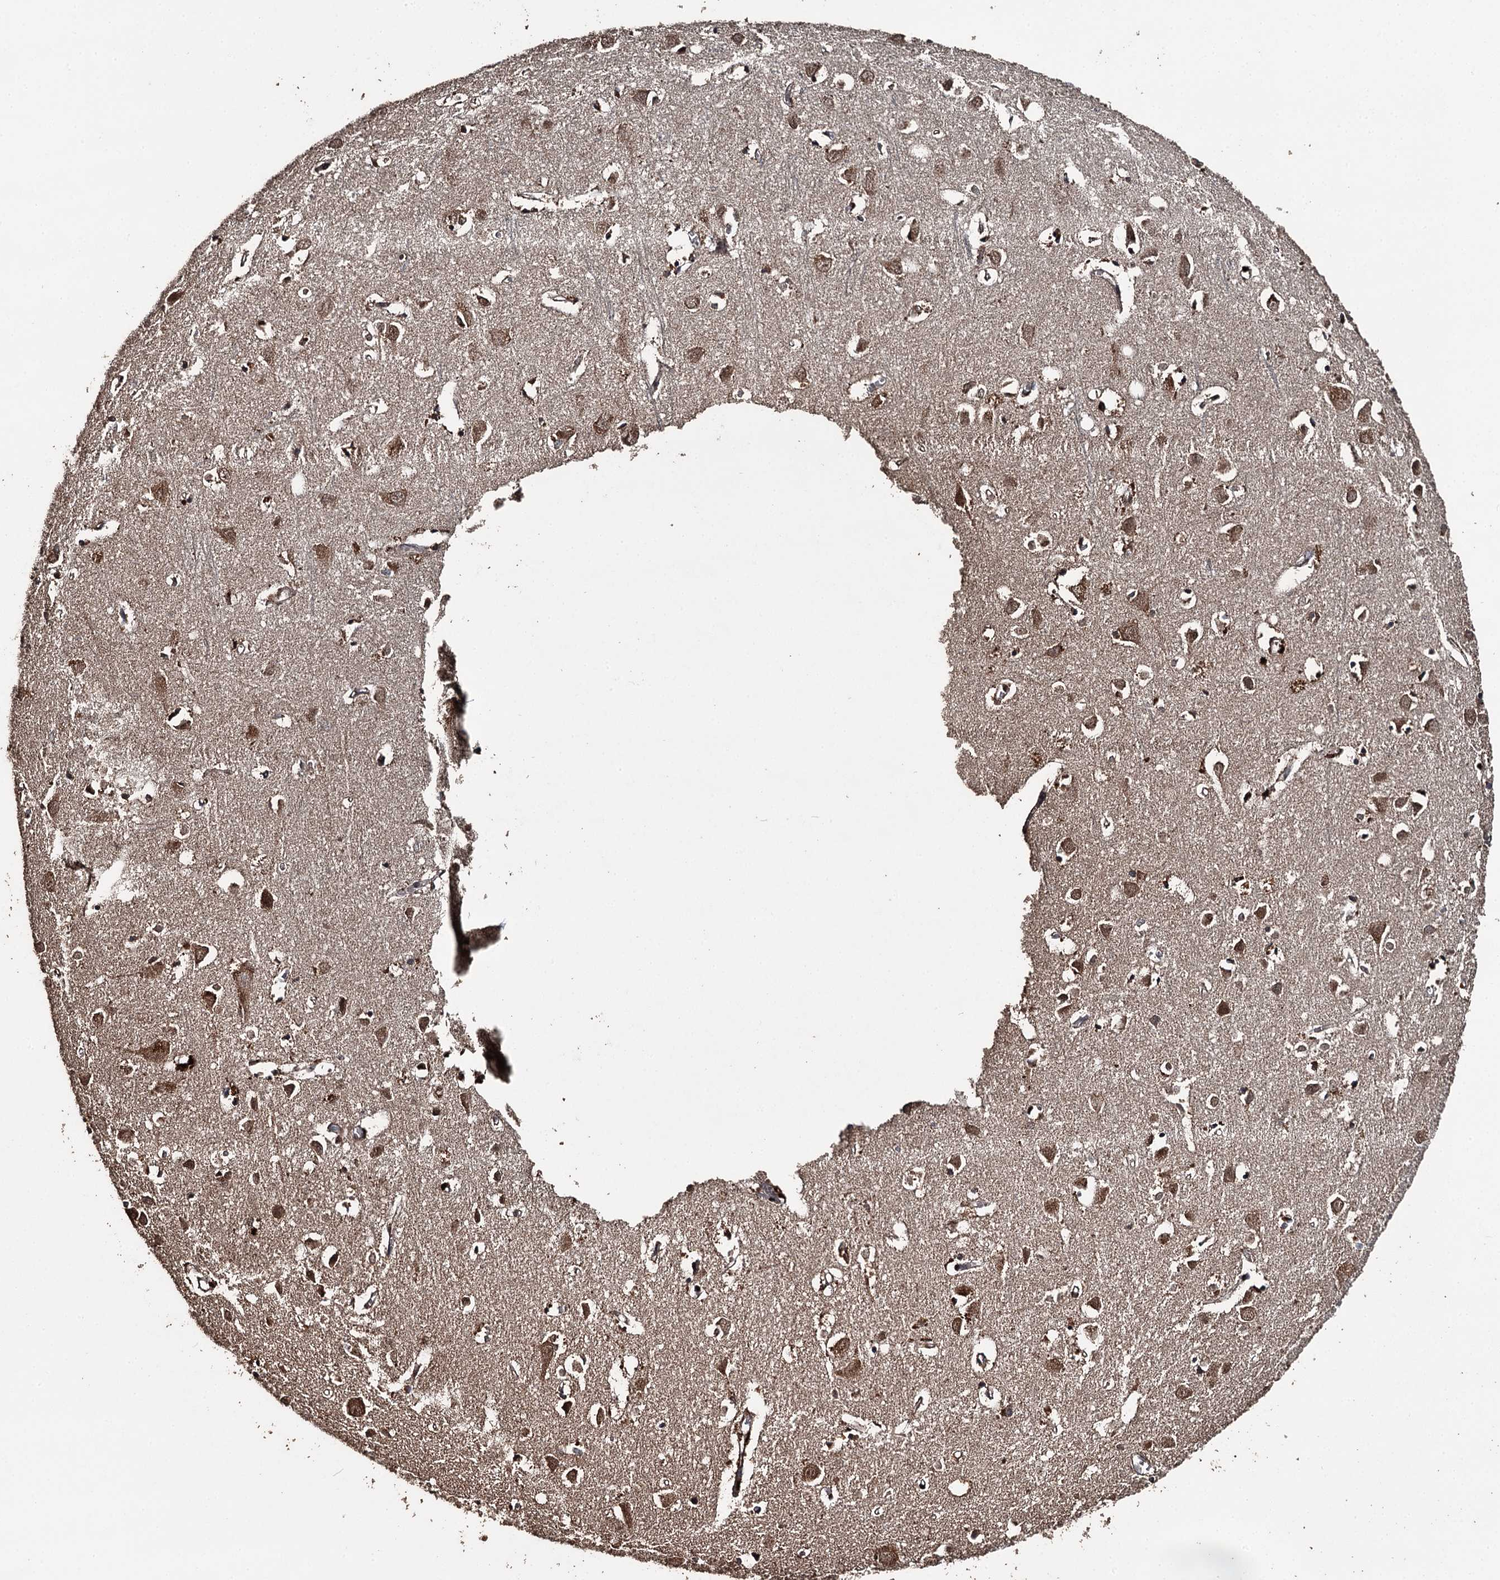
{"staining": {"intensity": "moderate", "quantity": ">75%", "location": "cytoplasmic/membranous"}, "tissue": "cerebral cortex", "cell_type": "Endothelial cells", "image_type": "normal", "snomed": [{"axis": "morphology", "description": "Normal tissue, NOS"}, {"axis": "topography", "description": "Cerebral cortex"}], "caption": "Immunohistochemical staining of unremarkable cerebral cortex exhibits moderate cytoplasmic/membranous protein positivity in about >75% of endothelial cells.", "gene": "WIPI1", "patient": {"sex": "female", "age": 64}}